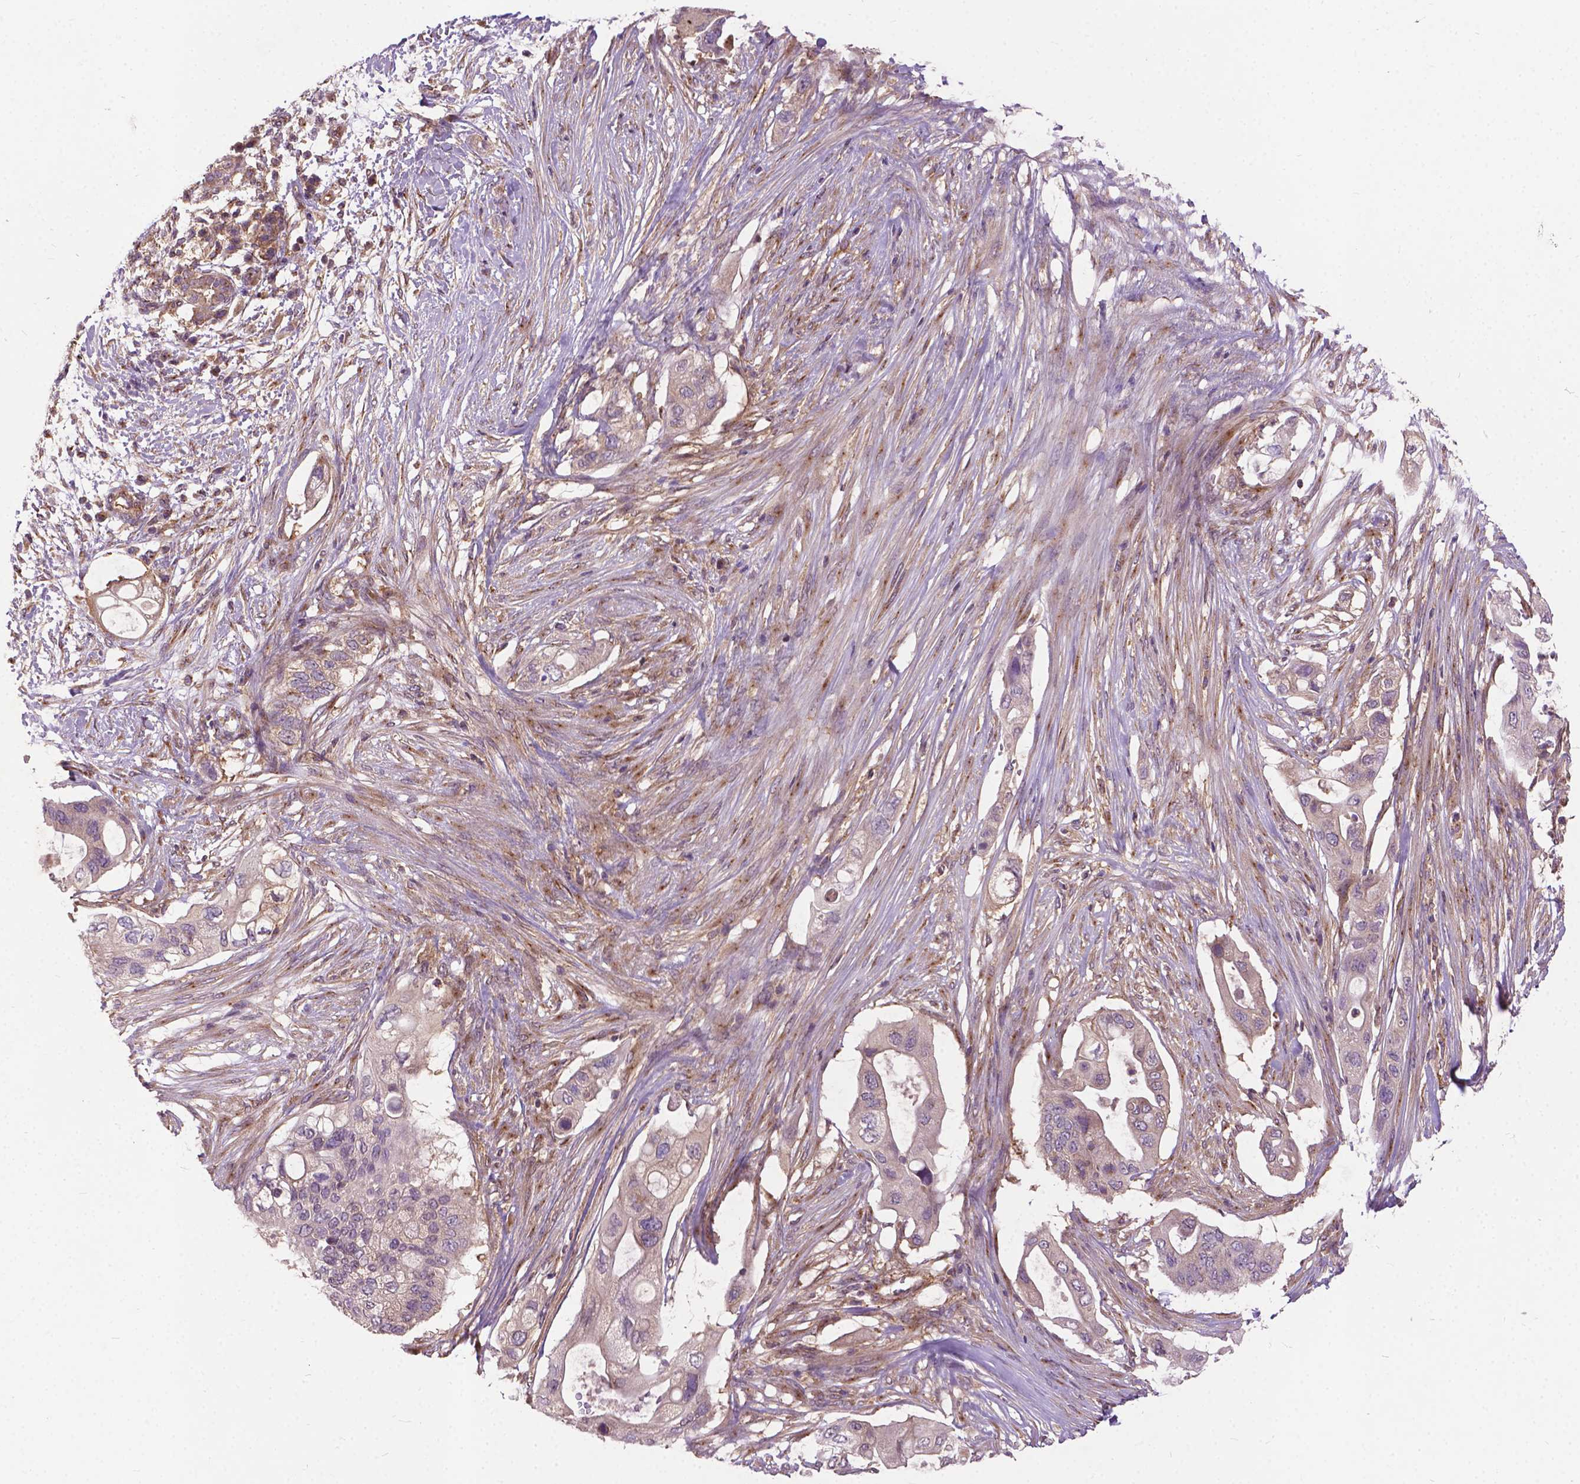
{"staining": {"intensity": "negative", "quantity": "none", "location": "none"}, "tissue": "pancreatic cancer", "cell_type": "Tumor cells", "image_type": "cancer", "snomed": [{"axis": "morphology", "description": "Adenocarcinoma, NOS"}, {"axis": "topography", "description": "Pancreas"}], "caption": "The histopathology image displays no staining of tumor cells in adenocarcinoma (pancreatic).", "gene": "MZT1", "patient": {"sex": "female", "age": 72}}